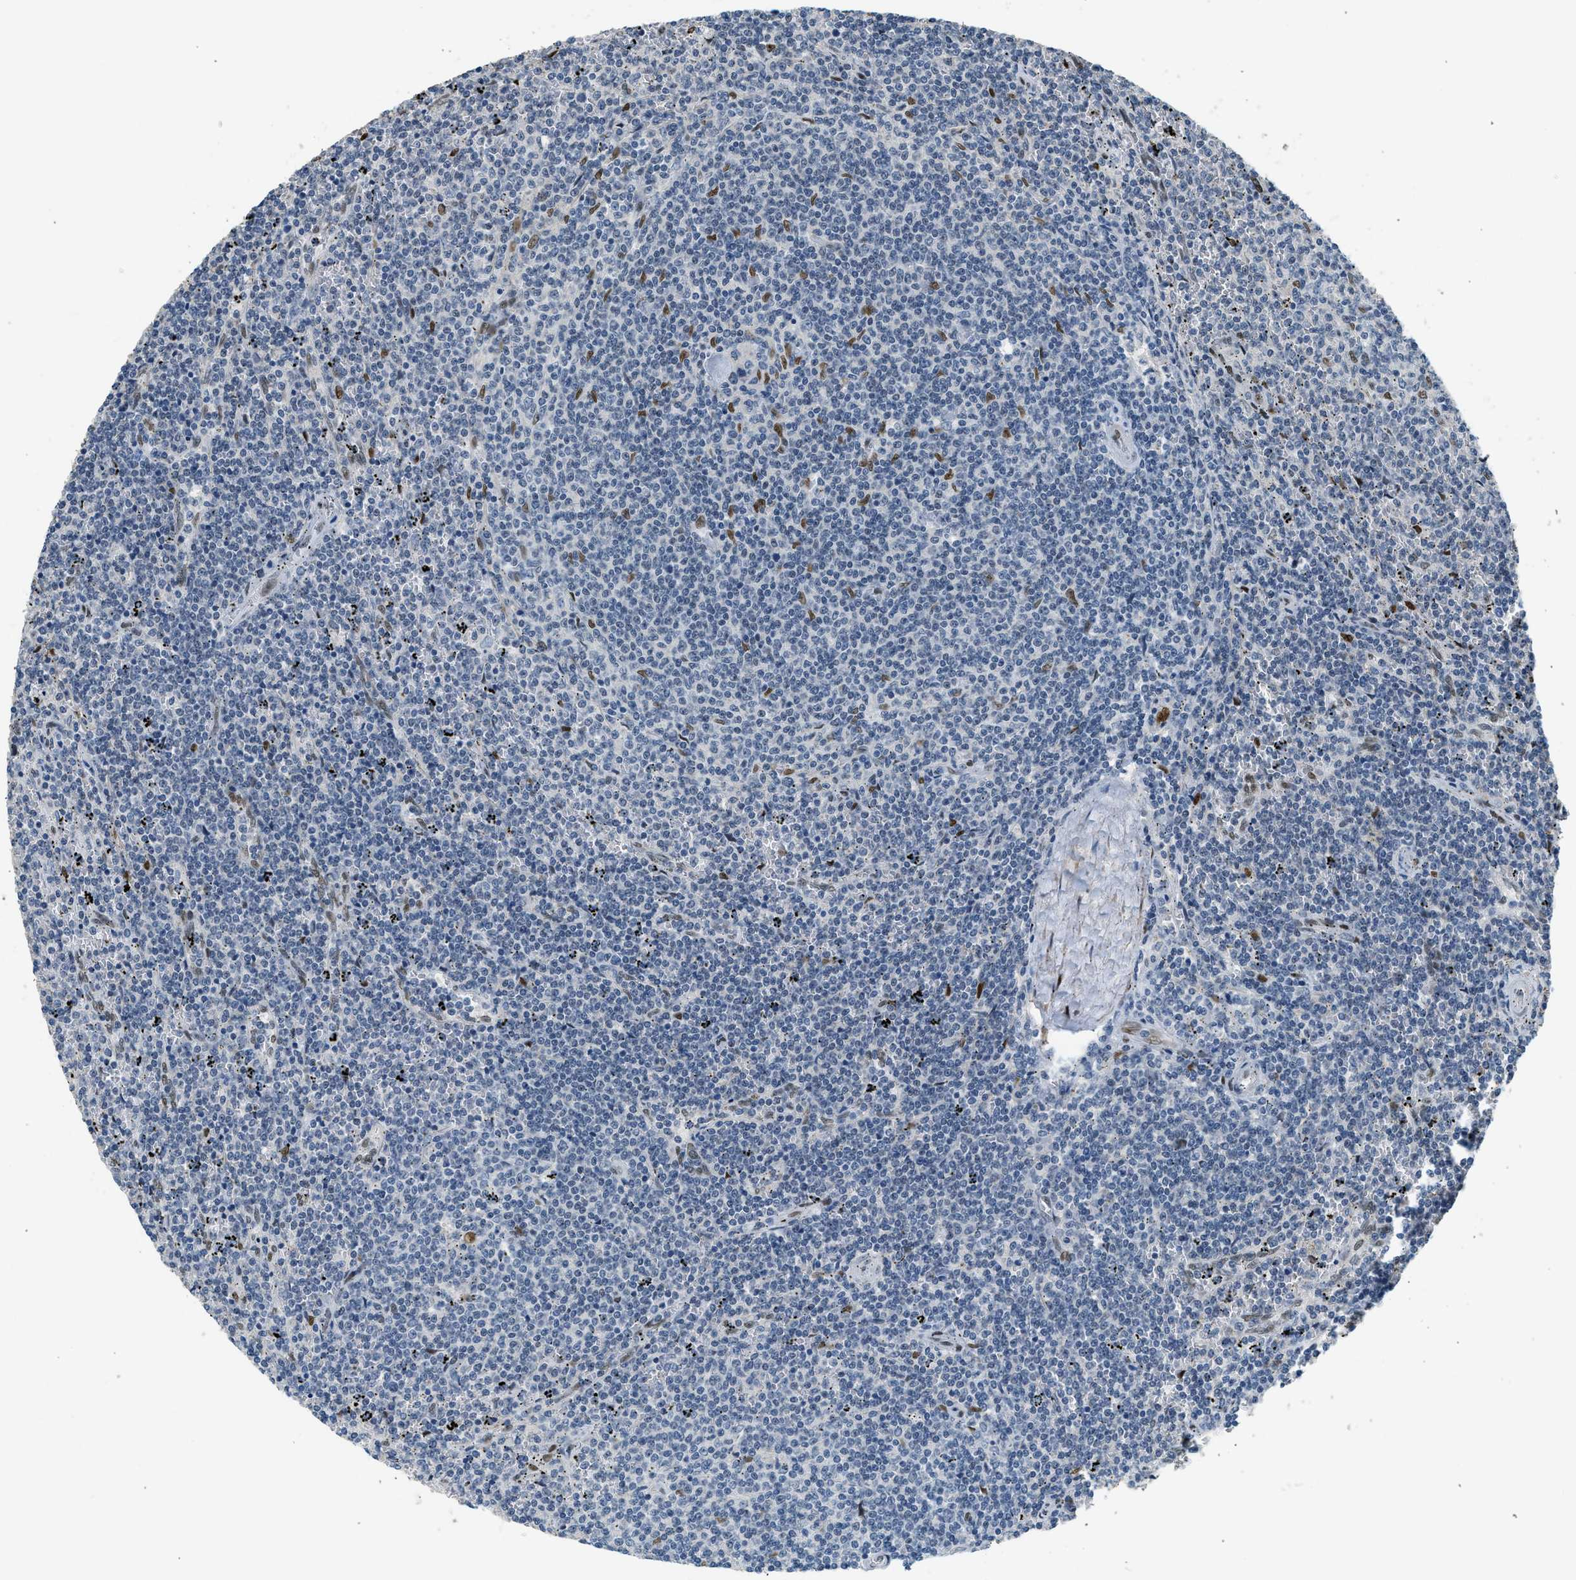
{"staining": {"intensity": "negative", "quantity": "none", "location": "none"}, "tissue": "lymphoma", "cell_type": "Tumor cells", "image_type": "cancer", "snomed": [{"axis": "morphology", "description": "Malignant lymphoma, non-Hodgkin's type, Low grade"}, {"axis": "topography", "description": "Spleen"}], "caption": "Malignant lymphoma, non-Hodgkin's type (low-grade) was stained to show a protein in brown. There is no significant expression in tumor cells. (Stains: DAB (3,3'-diaminobenzidine) immunohistochemistry with hematoxylin counter stain, Microscopy: brightfield microscopy at high magnification).", "gene": "ZBTB20", "patient": {"sex": "female", "age": 50}}